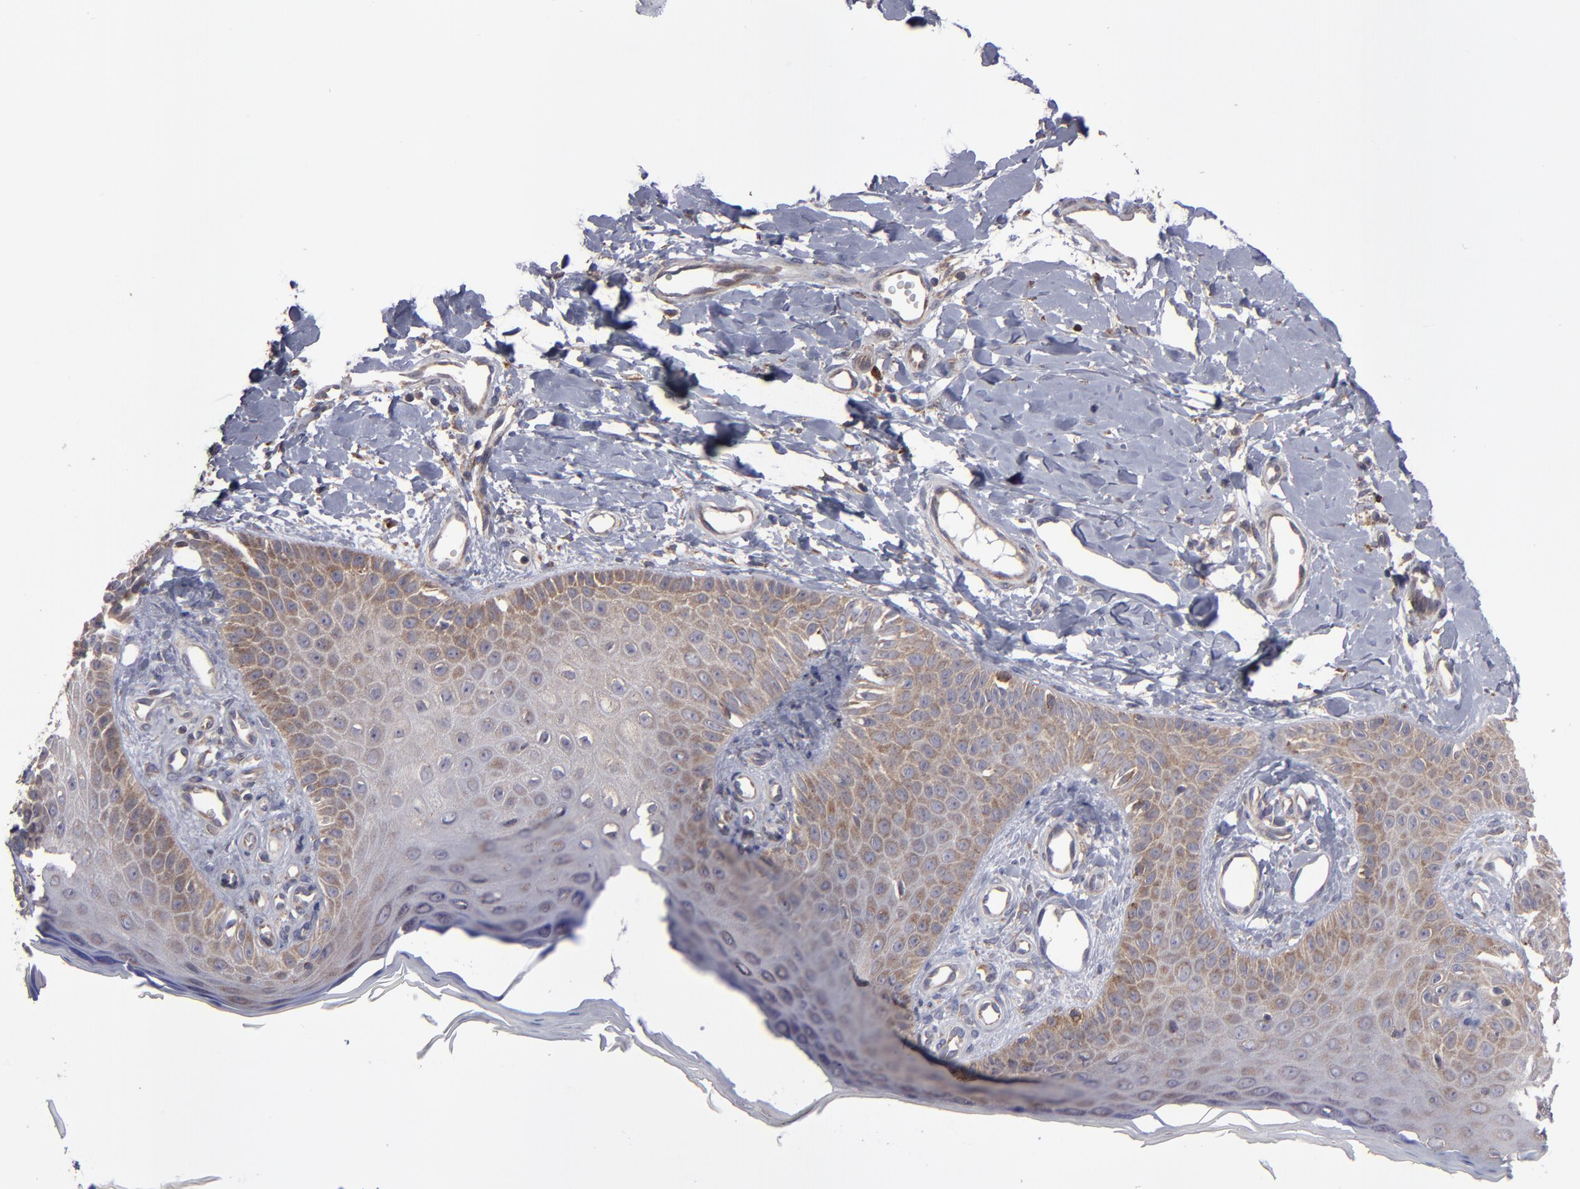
{"staining": {"intensity": "moderate", "quantity": ">75%", "location": "cytoplasmic/membranous"}, "tissue": "skin cancer", "cell_type": "Tumor cells", "image_type": "cancer", "snomed": [{"axis": "morphology", "description": "Squamous cell carcinoma, NOS"}, {"axis": "topography", "description": "Skin"}], "caption": "Skin cancer (squamous cell carcinoma) stained with a brown dye displays moderate cytoplasmic/membranous positive expression in approximately >75% of tumor cells.", "gene": "SND1", "patient": {"sex": "female", "age": 40}}